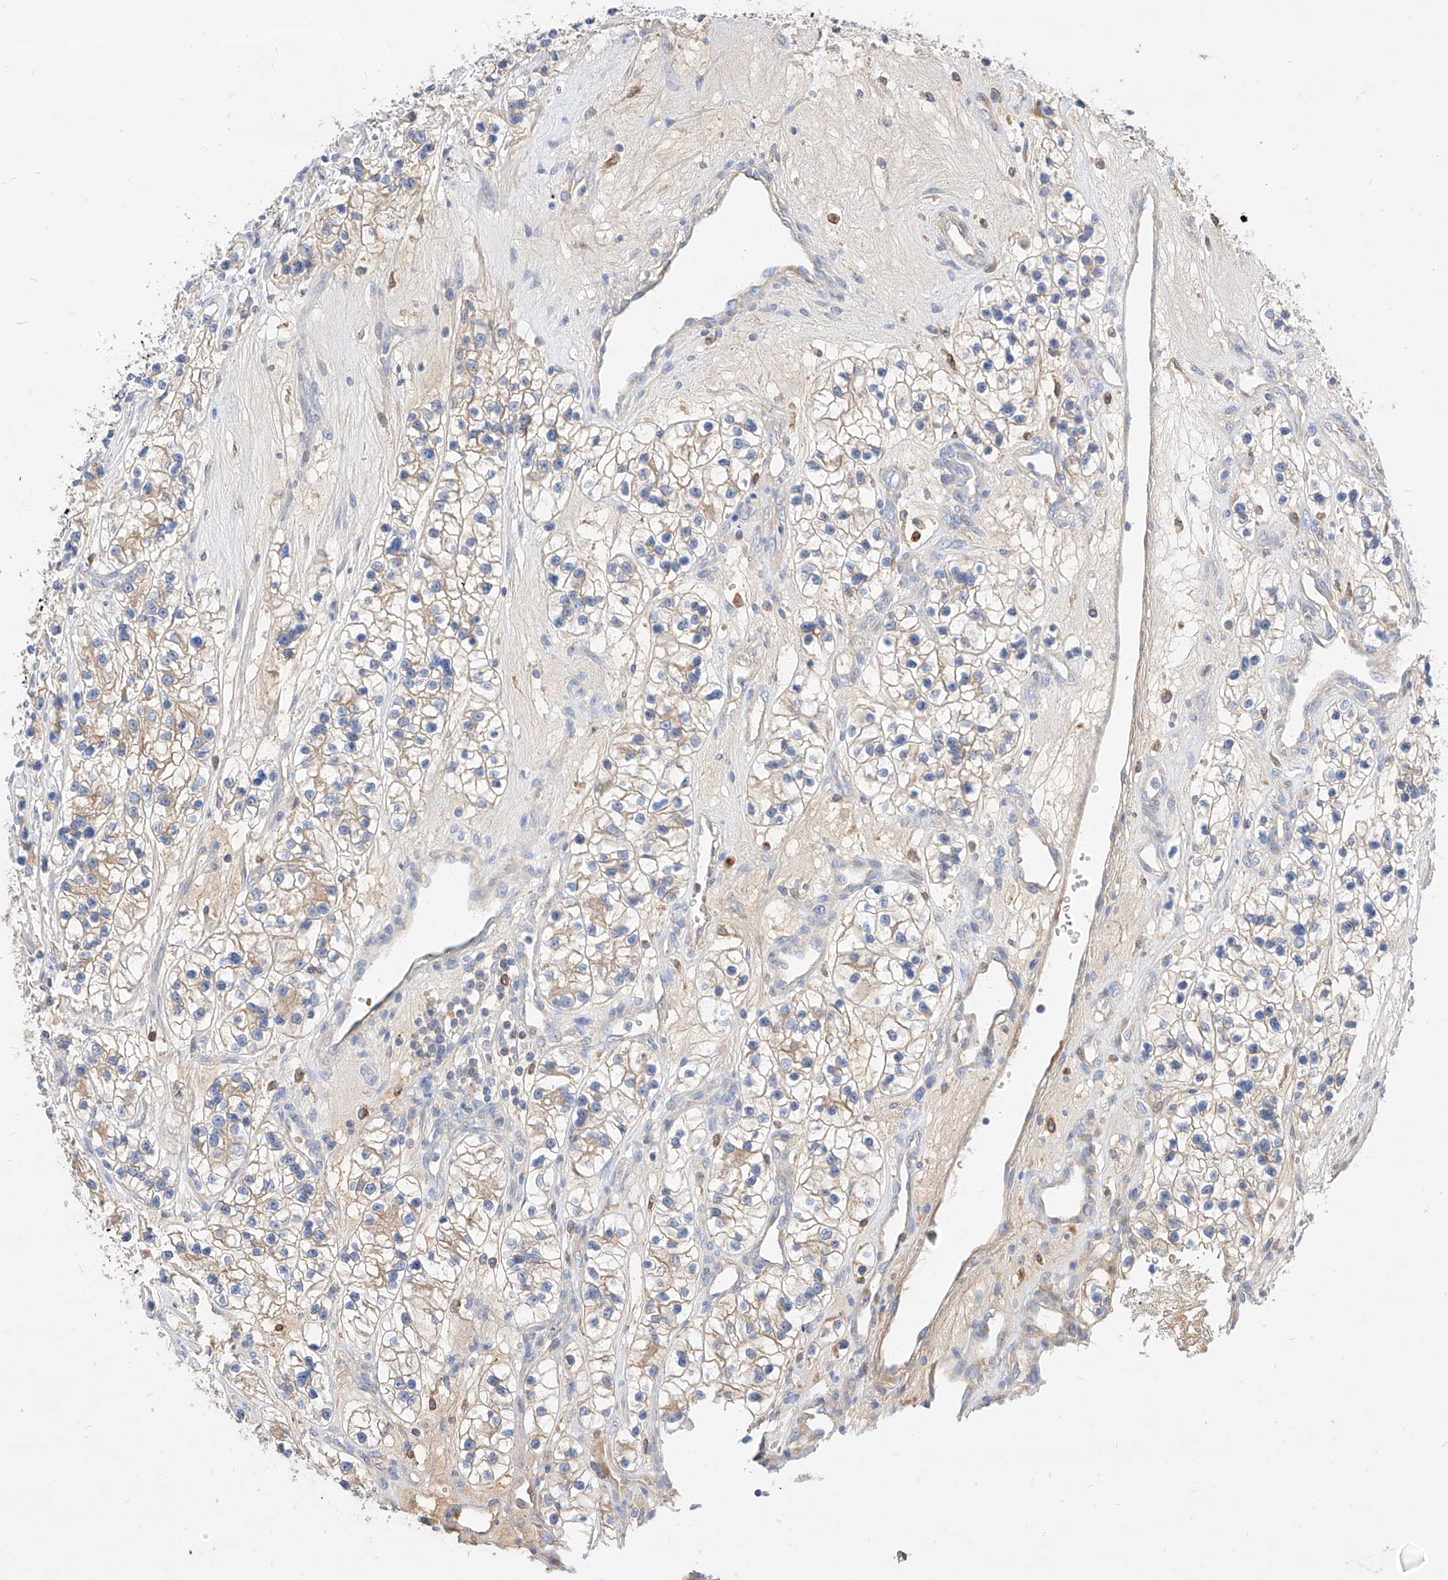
{"staining": {"intensity": "weak", "quantity": "<25%", "location": "cytoplasmic/membranous"}, "tissue": "renal cancer", "cell_type": "Tumor cells", "image_type": "cancer", "snomed": [{"axis": "morphology", "description": "Adenocarcinoma, NOS"}, {"axis": "topography", "description": "Kidney"}], "caption": "Micrograph shows no significant protein staining in tumor cells of adenocarcinoma (renal). (DAB immunohistochemistry with hematoxylin counter stain).", "gene": "MAP7", "patient": {"sex": "female", "age": 57}}